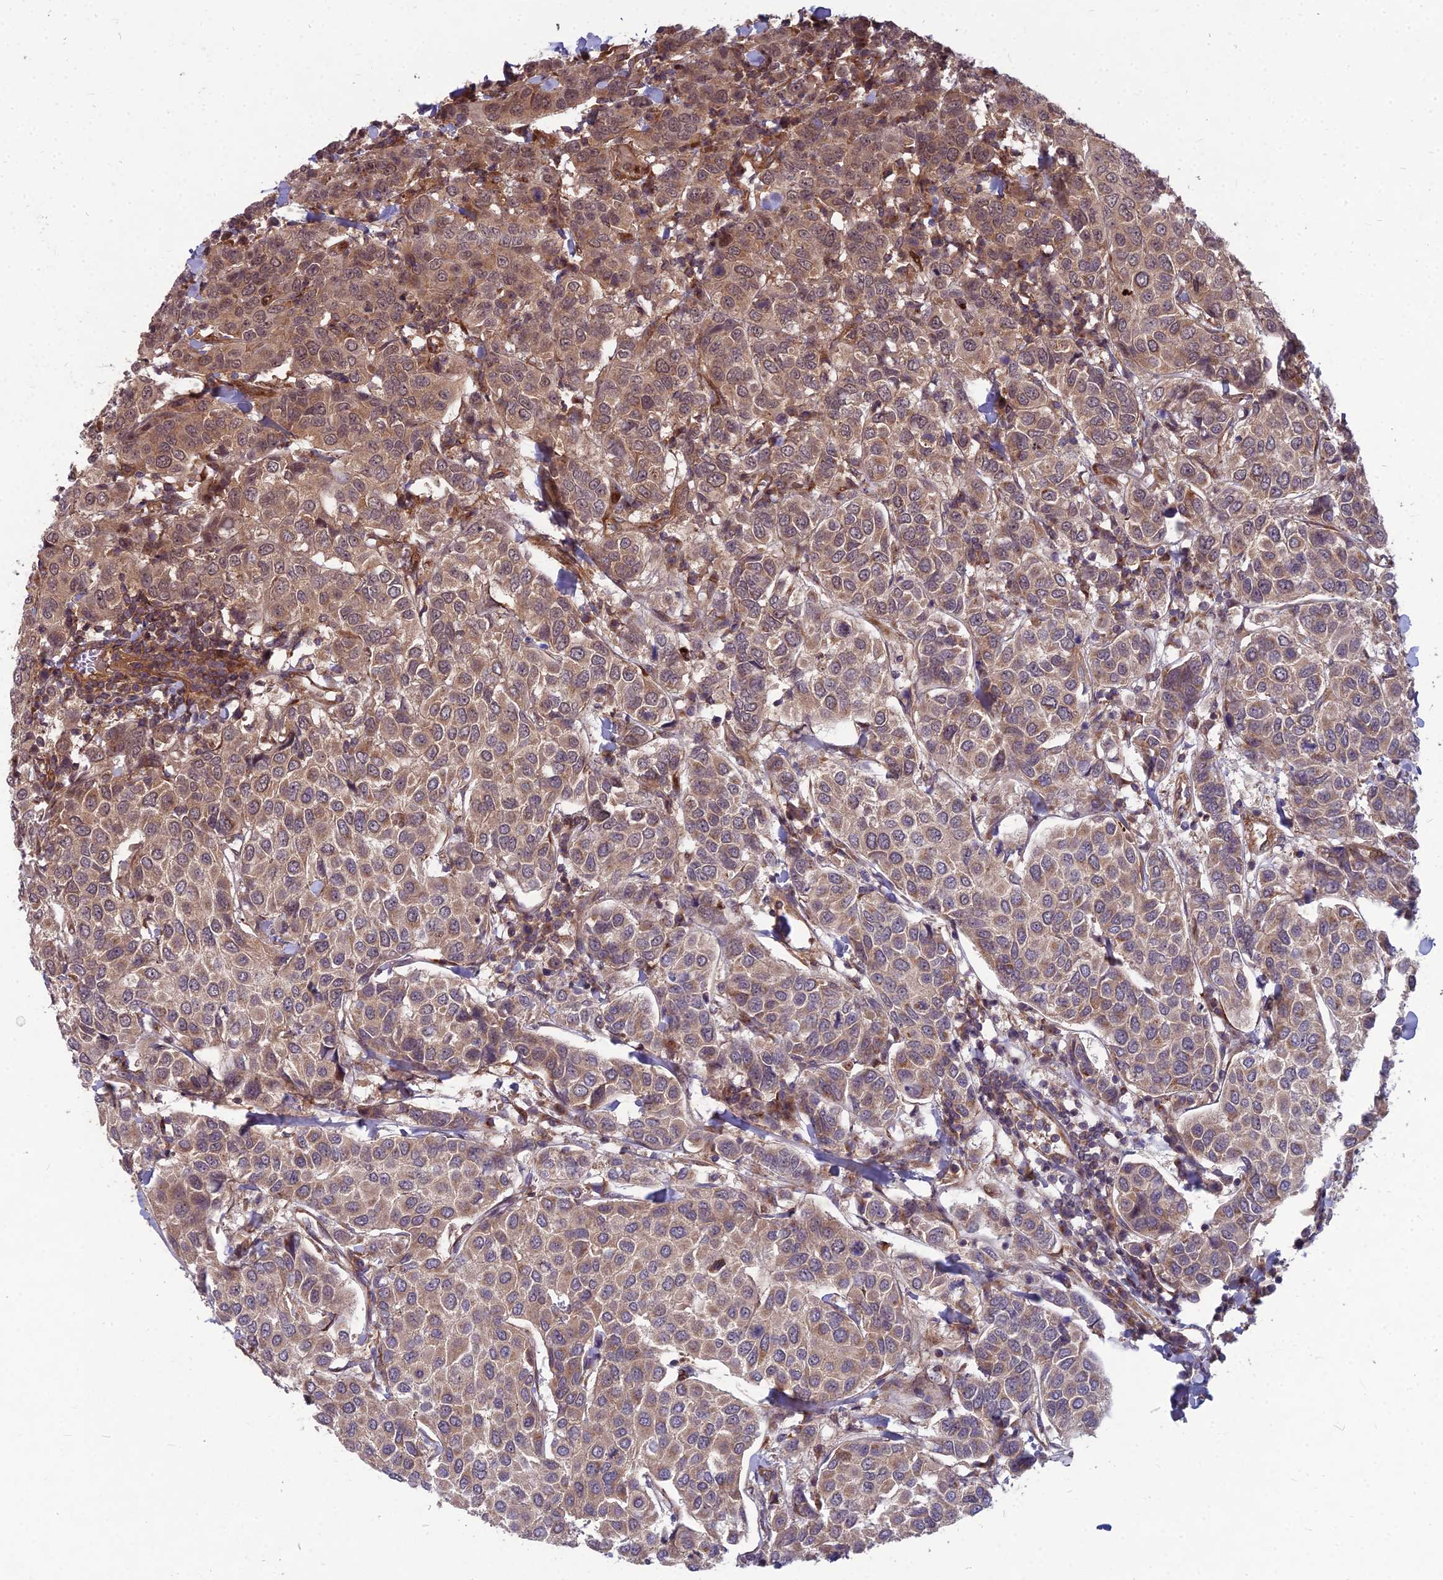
{"staining": {"intensity": "moderate", "quantity": ">75%", "location": "cytoplasmic/membranous"}, "tissue": "breast cancer", "cell_type": "Tumor cells", "image_type": "cancer", "snomed": [{"axis": "morphology", "description": "Duct carcinoma"}, {"axis": "topography", "description": "Breast"}], "caption": "Human breast cancer stained with a protein marker displays moderate staining in tumor cells.", "gene": "MFSD8", "patient": {"sex": "female", "age": 55}}